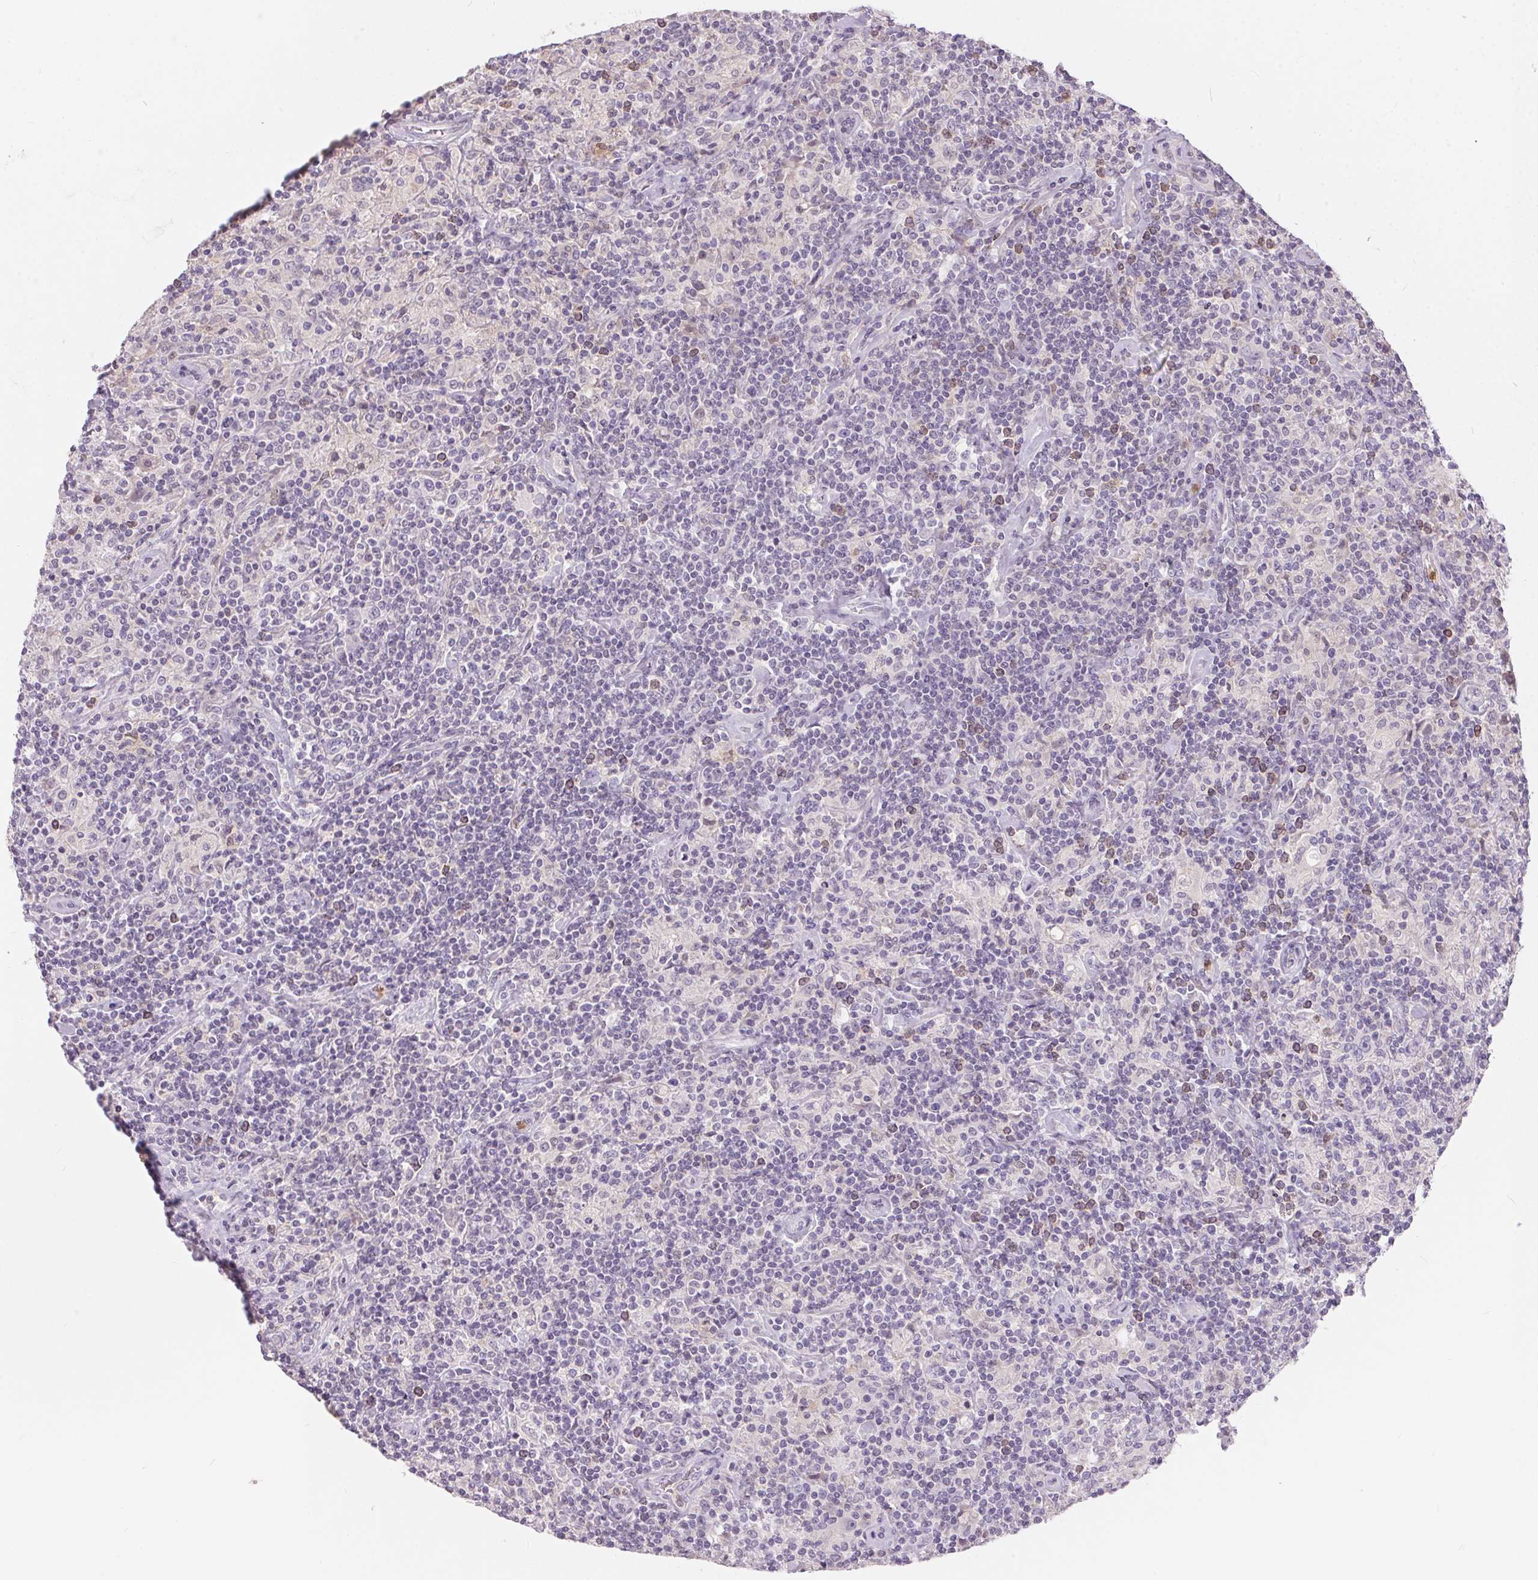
{"staining": {"intensity": "negative", "quantity": "none", "location": "none"}, "tissue": "lymphoma", "cell_type": "Tumor cells", "image_type": "cancer", "snomed": [{"axis": "morphology", "description": "Hodgkin's disease, NOS"}, {"axis": "topography", "description": "Lymph node"}], "caption": "Immunohistochemical staining of Hodgkin's disease displays no significant positivity in tumor cells.", "gene": "SERPINB1", "patient": {"sex": "male", "age": 70}}